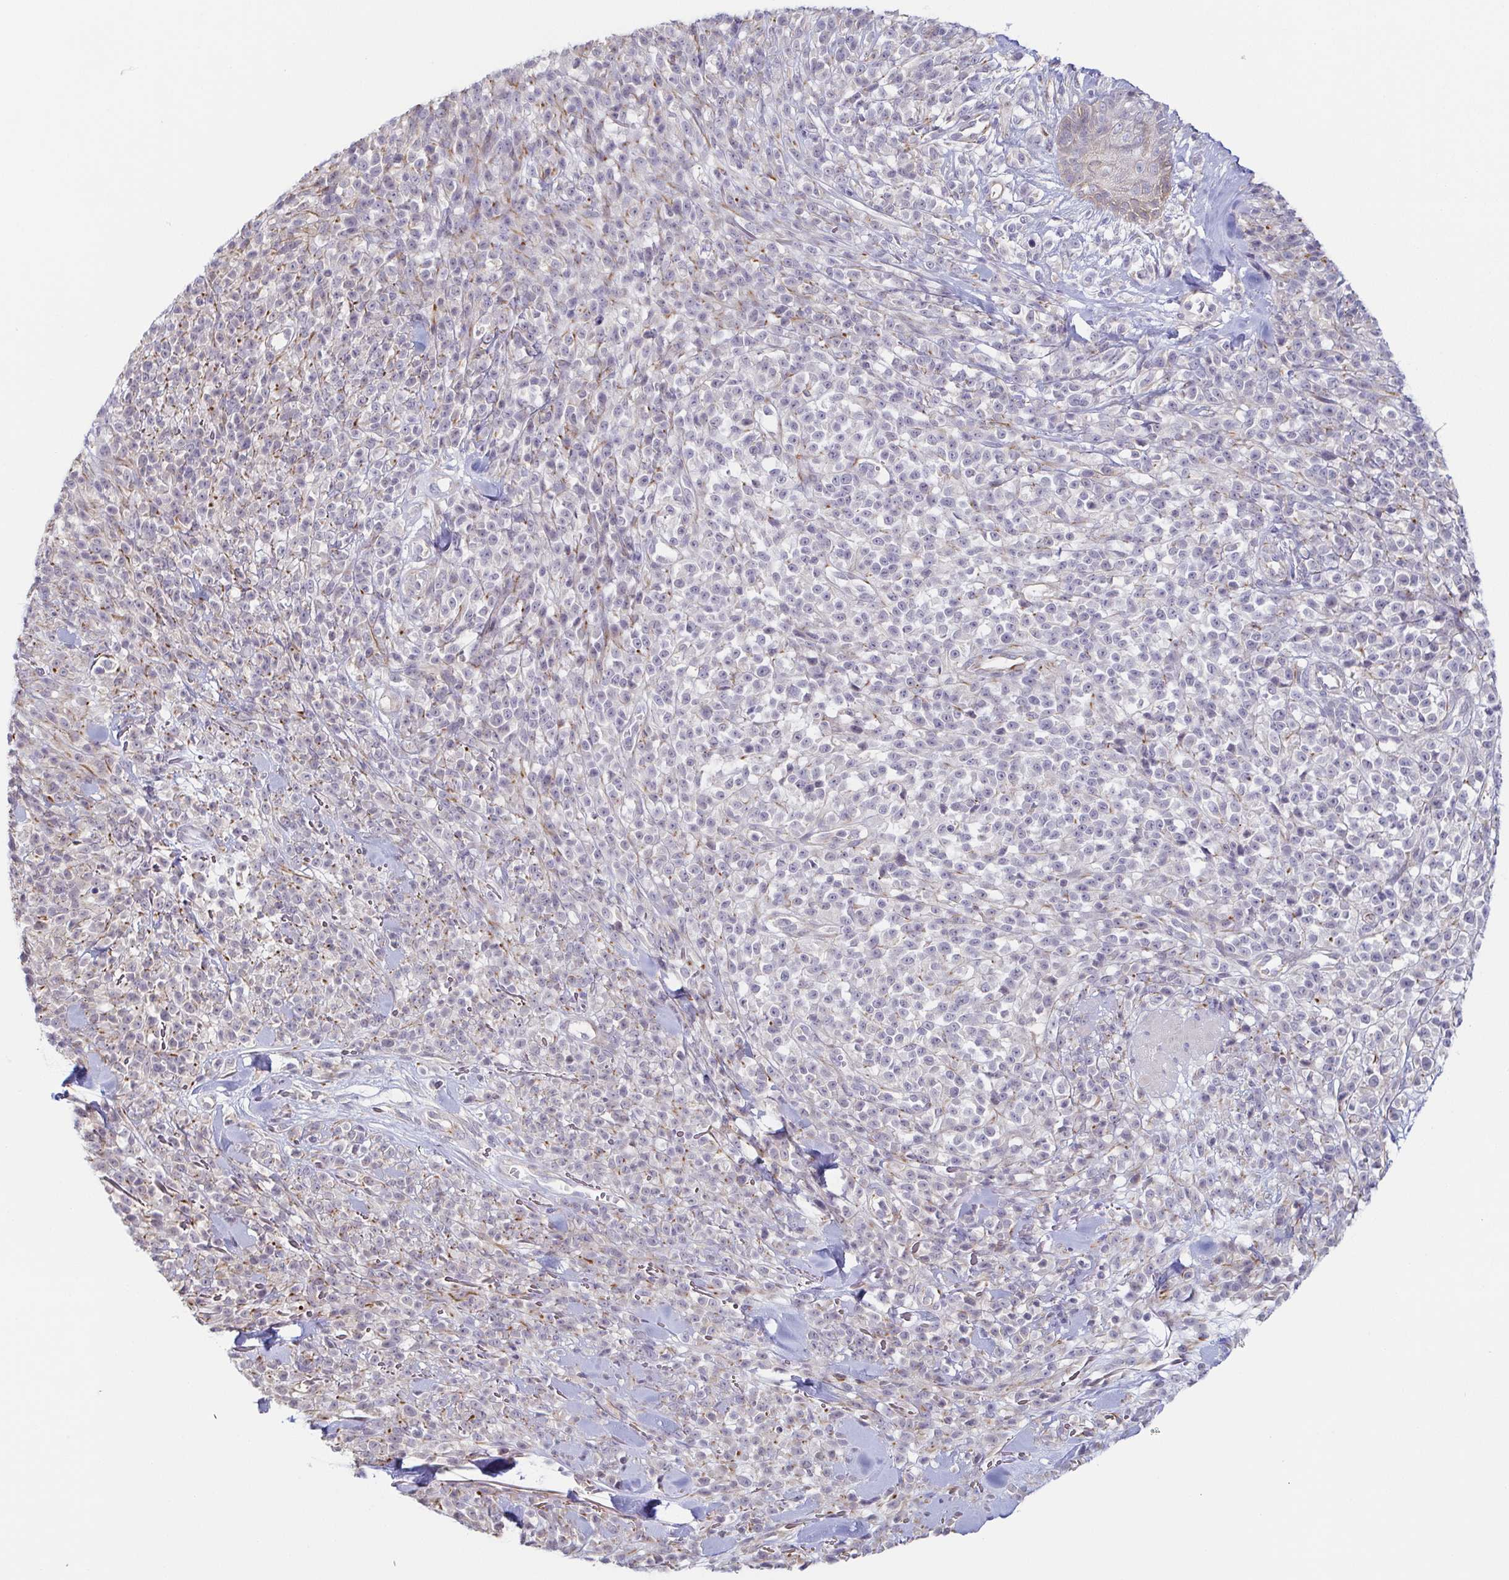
{"staining": {"intensity": "negative", "quantity": "none", "location": "none"}, "tissue": "melanoma", "cell_type": "Tumor cells", "image_type": "cancer", "snomed": [{"axis": "morphology", "description": "Malignant melanoma, NOS"}, {"axis": "topography", "description": "Skin"}, {"axis": "topography", "description": "Skin of trunk"}], "caption": "Photomicrograph shows no protein positivity in tumor cells of malignant melanoma tissue. (DAB (3,3'-diaminobenzidine) immunohistochemistry visualized using brightfield microscopy, high magnification).", "gene": "COL17A1", "patient": {"sex": "male", "age": 74}}